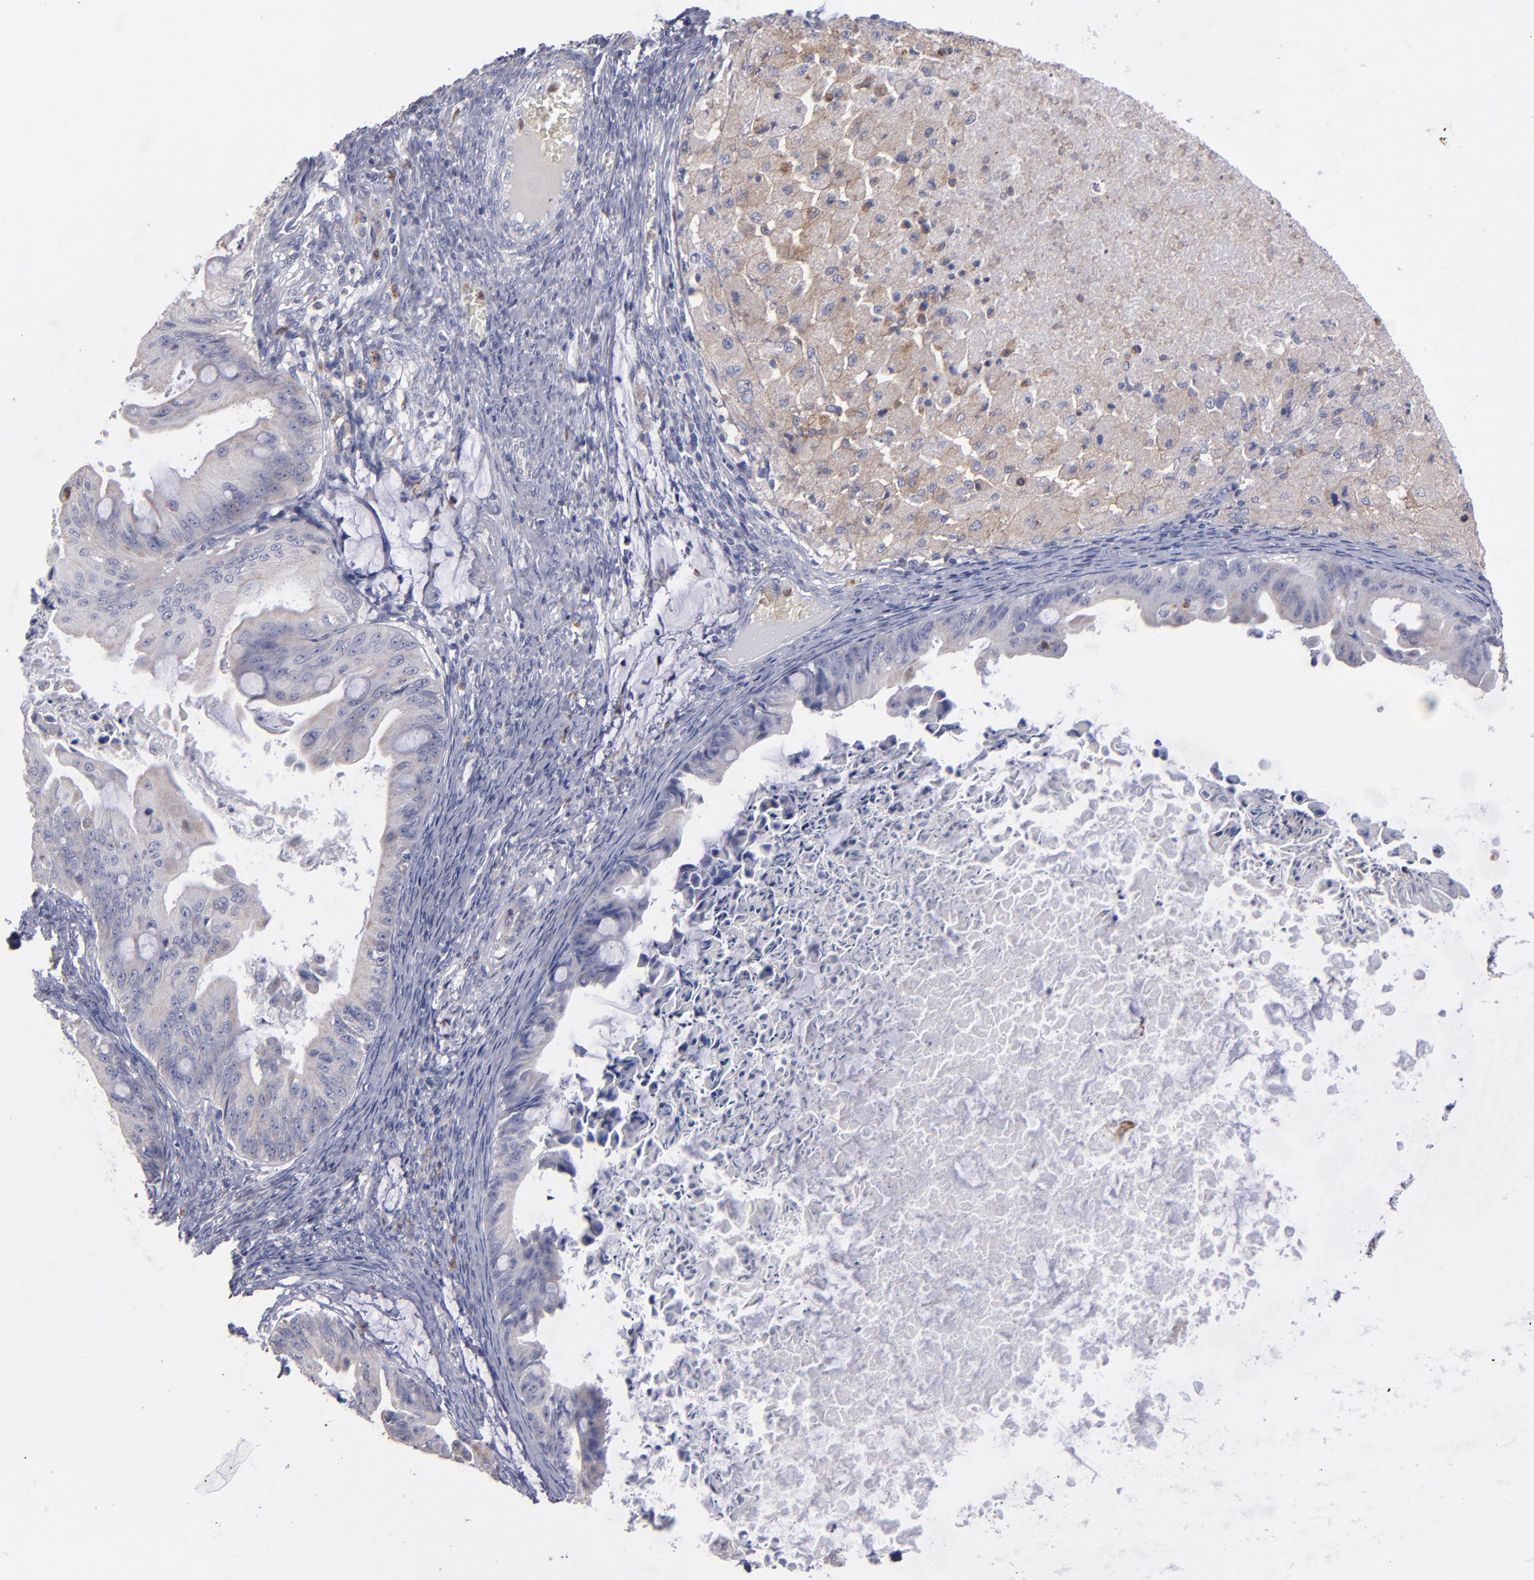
{"staining": {"intensity": "weak", "quantity": ">75%", "location": "cytoplasmic/membranous"}, "tissue": "ovarian cancer", "cell_type": "Tumor cells", "image_type": "cancer", "snomed": [{"axis": "morphology", "description": "Cystadenocarcinoma, mucinous, NOS"}, {"axis": "topography", "description": "Ovary"}], "caption": "Protein analysis of ovarian cancer tissue demonstrates weak cytoplasmic/membranous staining in about >75% of tumor cells. The staining is performed using DAB (3,3'-diaminobenzidine) brown chromogen to label protein expression. The nuclei are counter-stained blue using hematoxylin.", "gene": "FGR", "patient": {"sex": "female", "age": 37}}